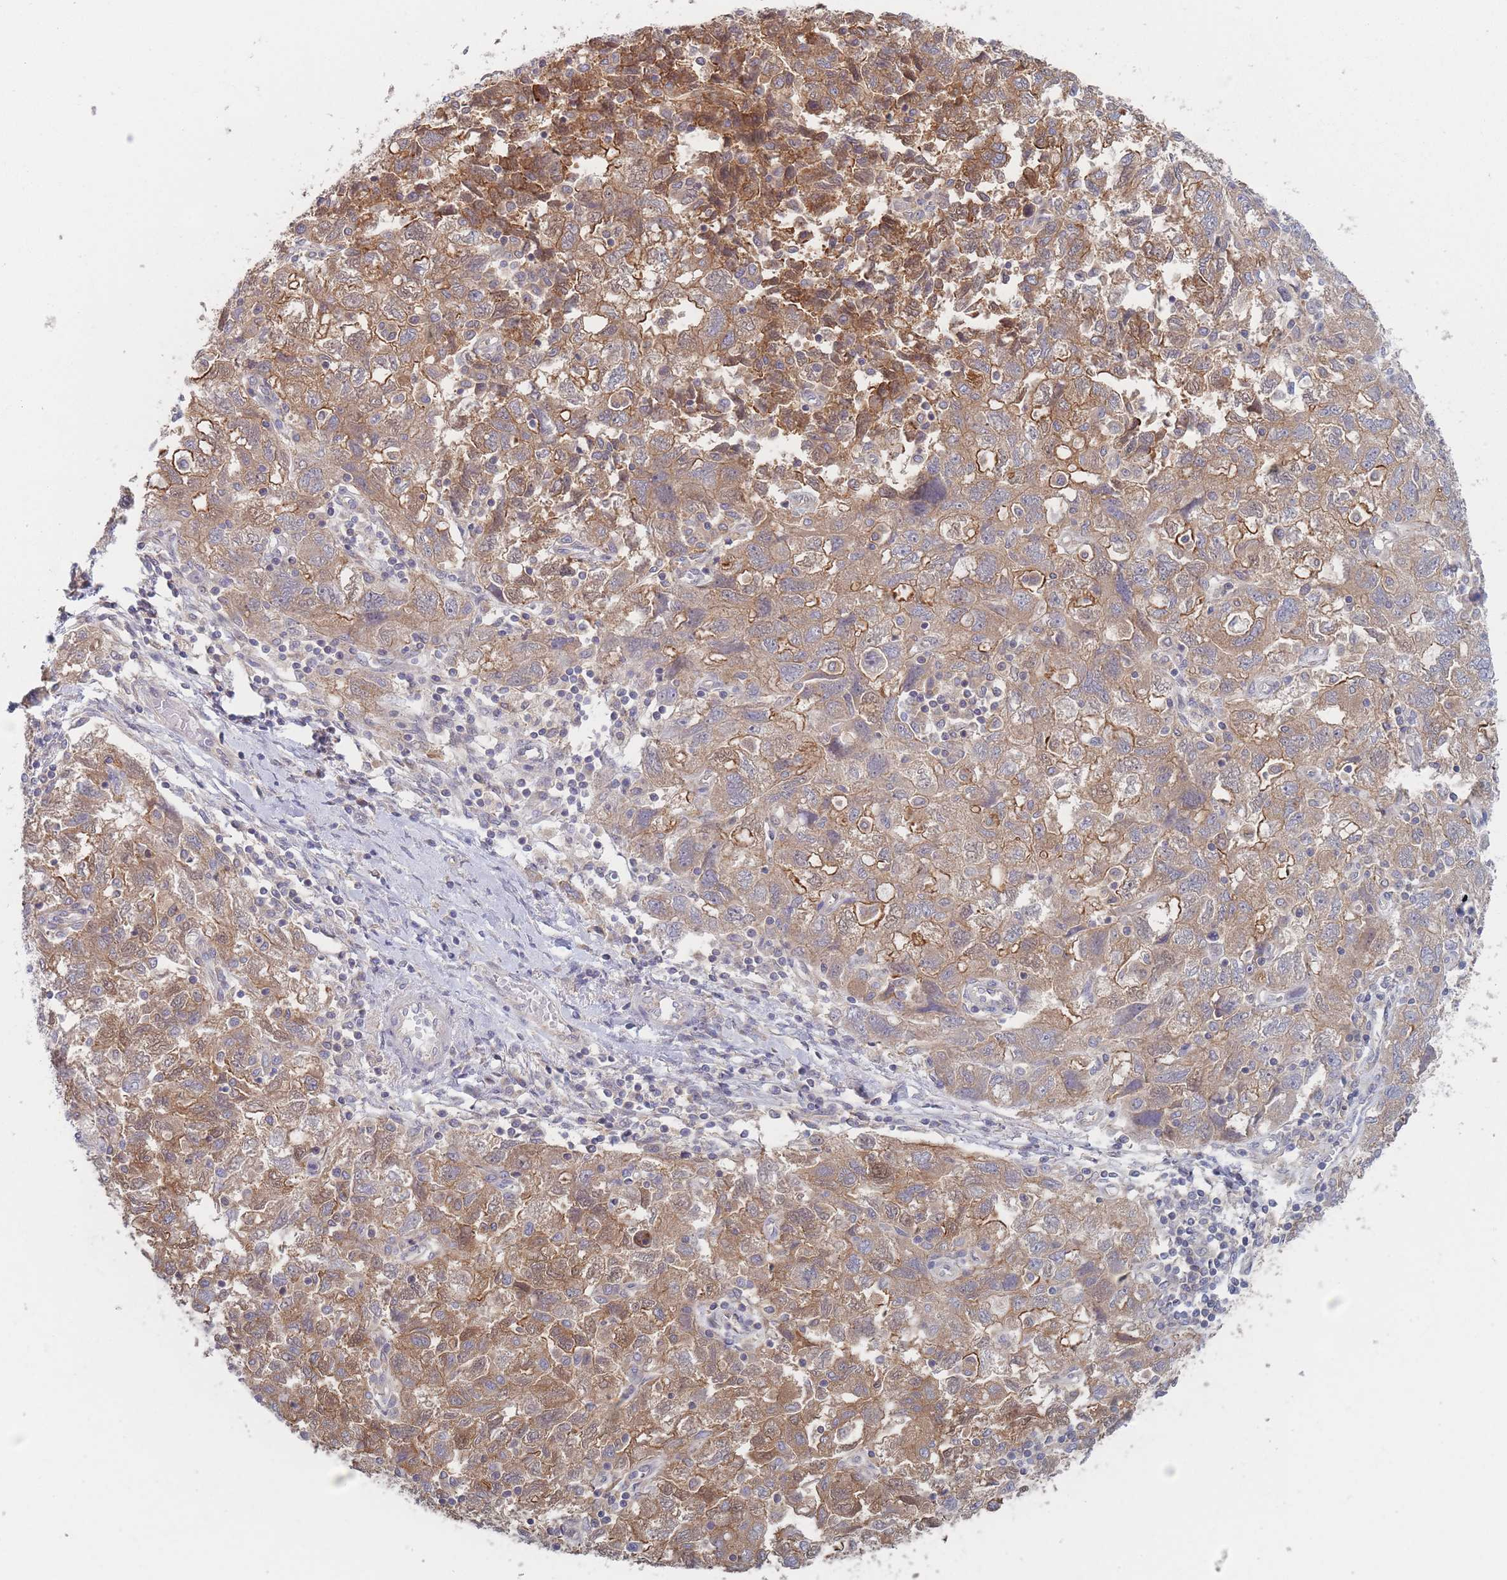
{"staining": {"intensity": "moderate", "quantity": ">75%", "location": "cytoplasmic/membranous"}, "tissue": "ovarian cancer", "cell_type": "Tumor cells", "image_type": "cancer", "snomed": [{"axis": "morphology", "description": "Carcinoma, NOS"}, {"axis": "morphology", "description": "Cystadenocarcinoma, serous, NOS"}, {"axis": "topography", "description": "Ovary"}], "caption": "Tumor cells reveal medium levels of moderate cytoplasmic/membranous staining in approximately >75% of cells in human carcinoma (ovarian).", "gene": "EFCC1", "patient": {"sex": "female", "age": 69}}